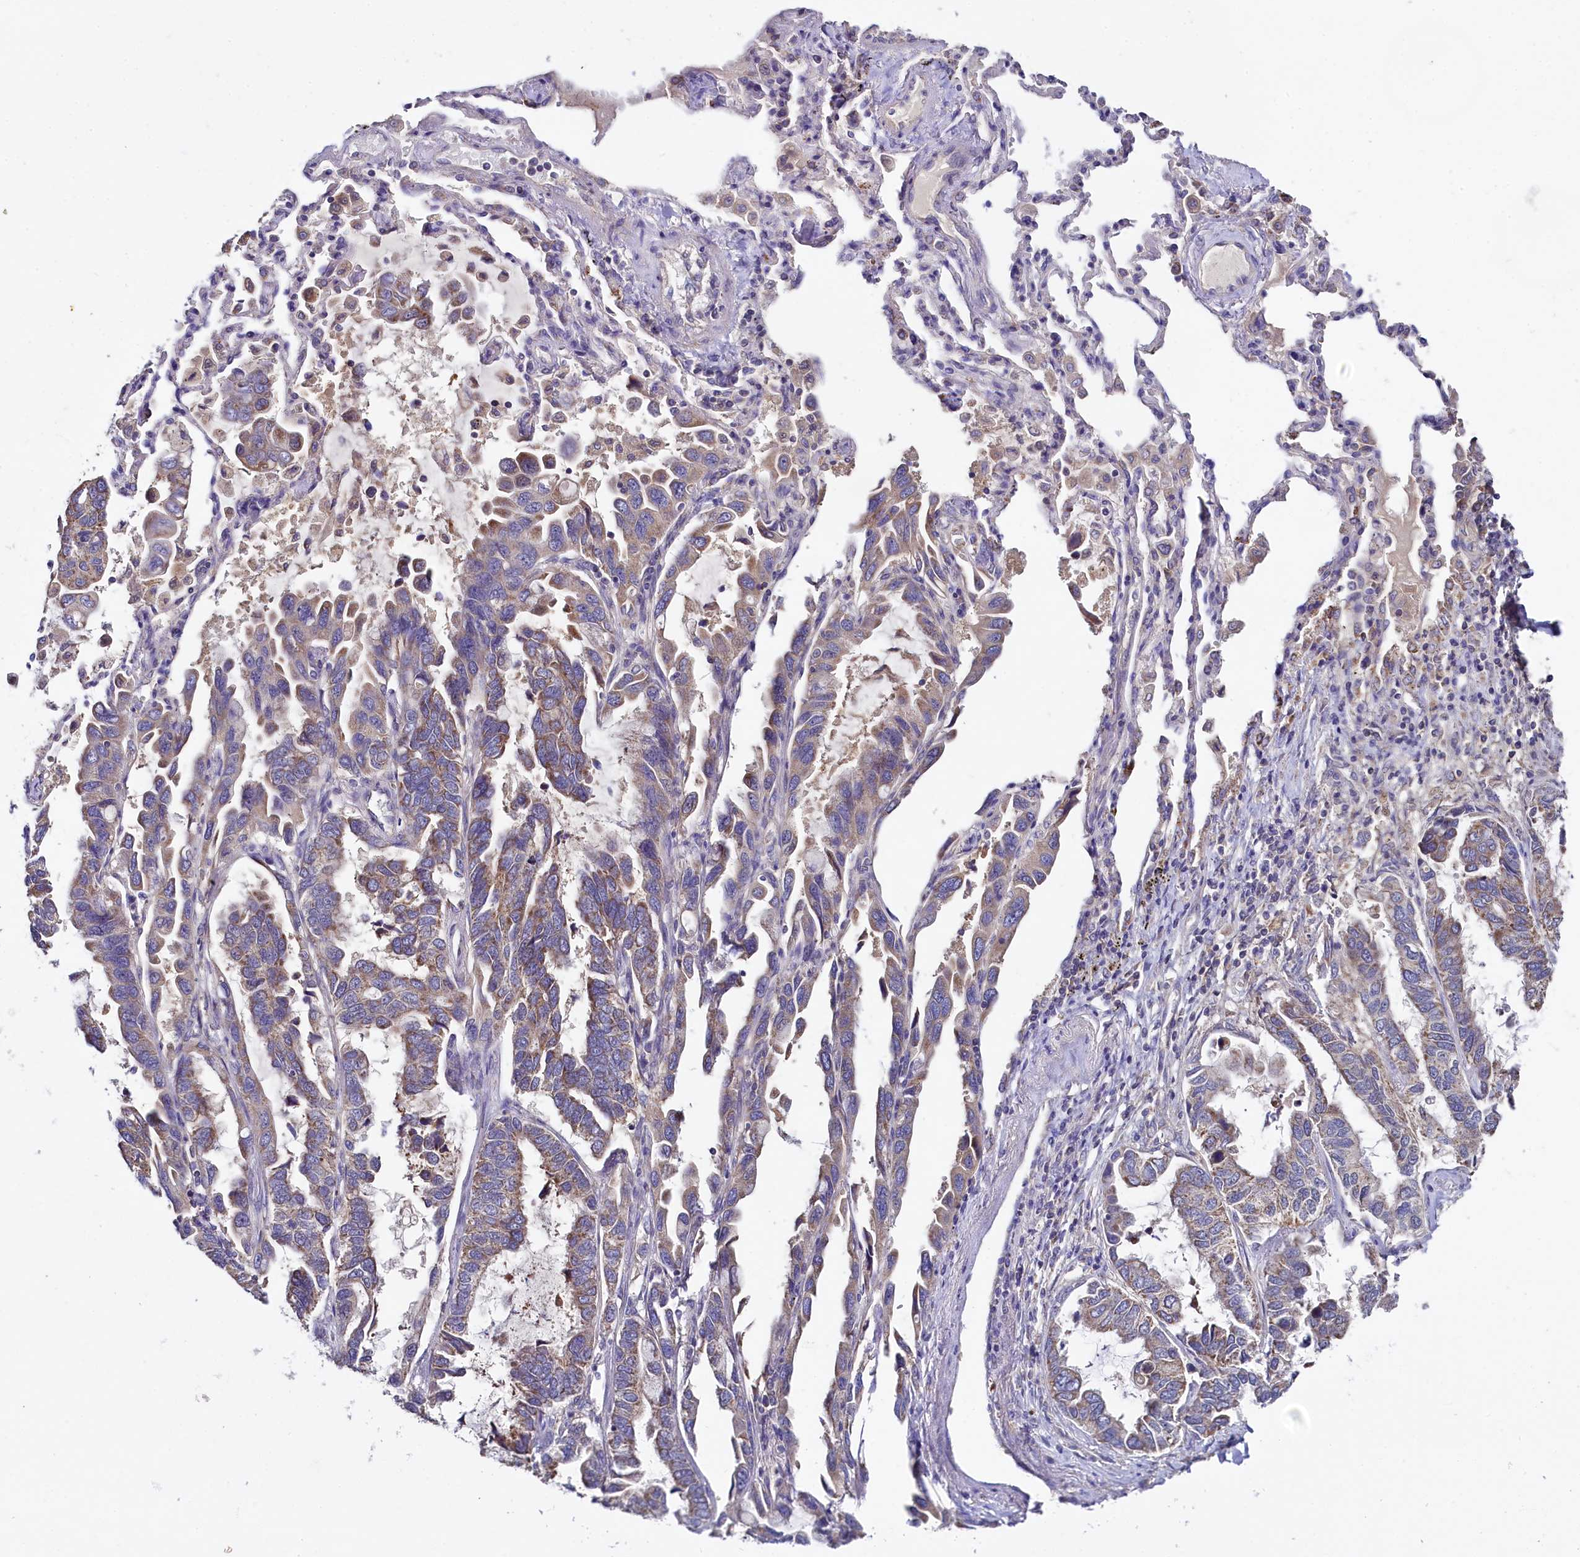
{"staining": {"intensity": "weak", "quantity": ">75%", "location": "cytoplasmic/membranous"}, "tissue": "lung cancer", "cell_type": "Tumor cells", "image_type": "cancer", "snomed": [{"axis": "morphology", "description": "Adenocarcinoma, NOS"}, {"axis": "topography", "description": "Lung"}], "caption": "Human lung cancer (adenocarcinoma) stained for a protein (brown) shows weak cytoplasmic/membranous positive expression in approximately >75% of tumor cells.", "gene": "MRPL57", "patient": {"sex": "male", "age": 64}}